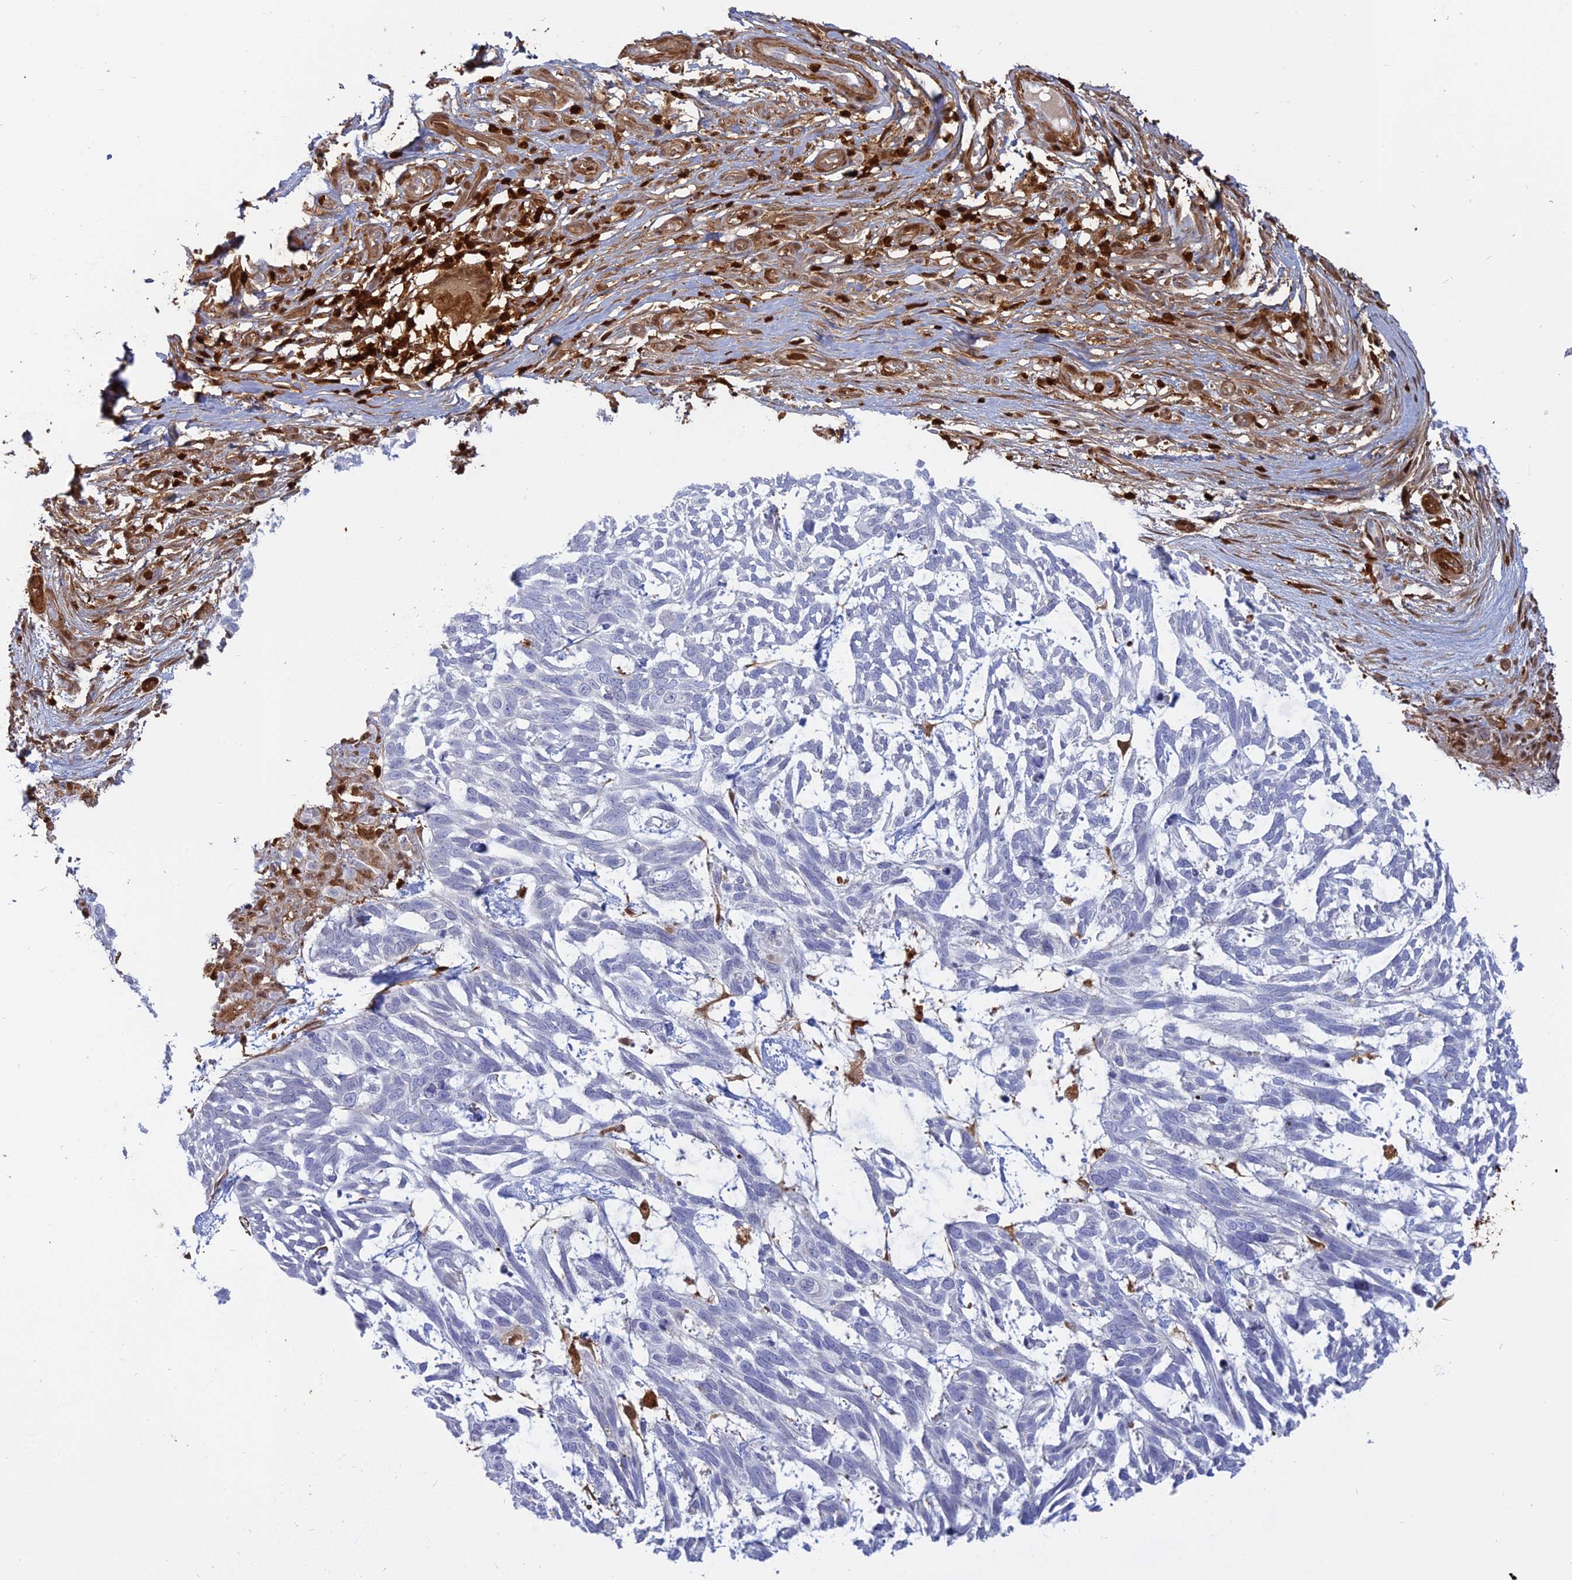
{"staining": {"intensity": "negative", "quantity": "none", "location": "none"}, "tissue": "skin cancer", "cell_type": "Tumor cells", "image_type": "cancer", "snomed": [{"axis": "morphology", "description": "Basal cell carcinoma"}, {"axis": "topography", "description": "Skin"}], "caption": "Tumor cells are negative for protein expression in human skin cancer.", "gene": "PGBD4", "patient": {"sex": "male", "age": 88}}